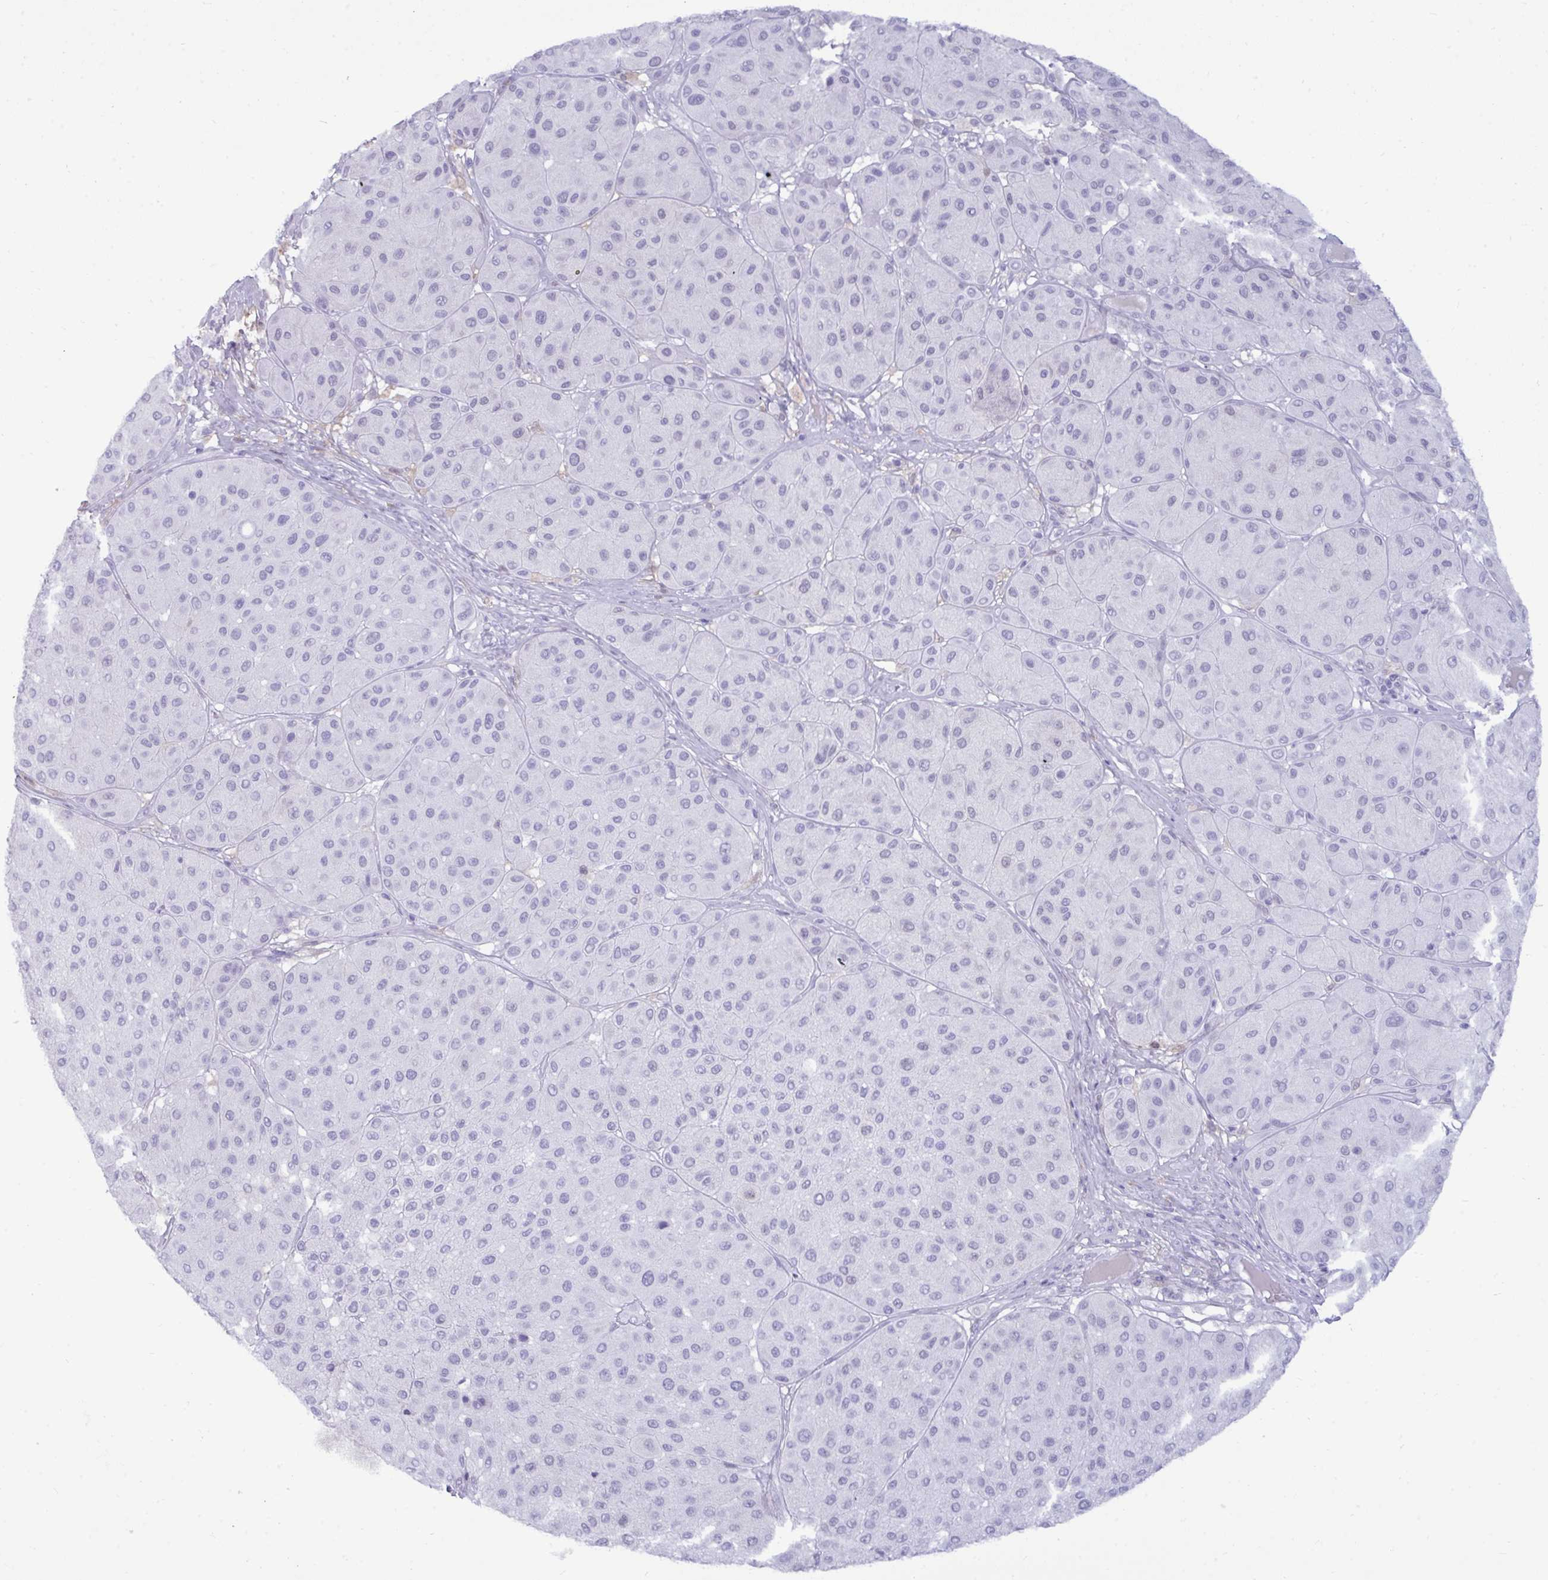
{"staining": {"intensity": "negative", "quantity": "none", "location": "none"}, "tissue": "melanoma", "cell_type": "Tumor cells", "image_type": "cancer", "snomed": [{"axis": "morphology", "description": "Malignant melanoma, Metastatic site"}, {"axis": "topography", "description": "Smooth muscle"}], "caption": "DAB (3,3'-diaminobenzidine) immunohistochemical staining of human malignant melanoma (metastatic site) shows no significant staining in tumor cells.", "gene": "ANKRD60", "patient": {"sex": "male", "age": 41}}